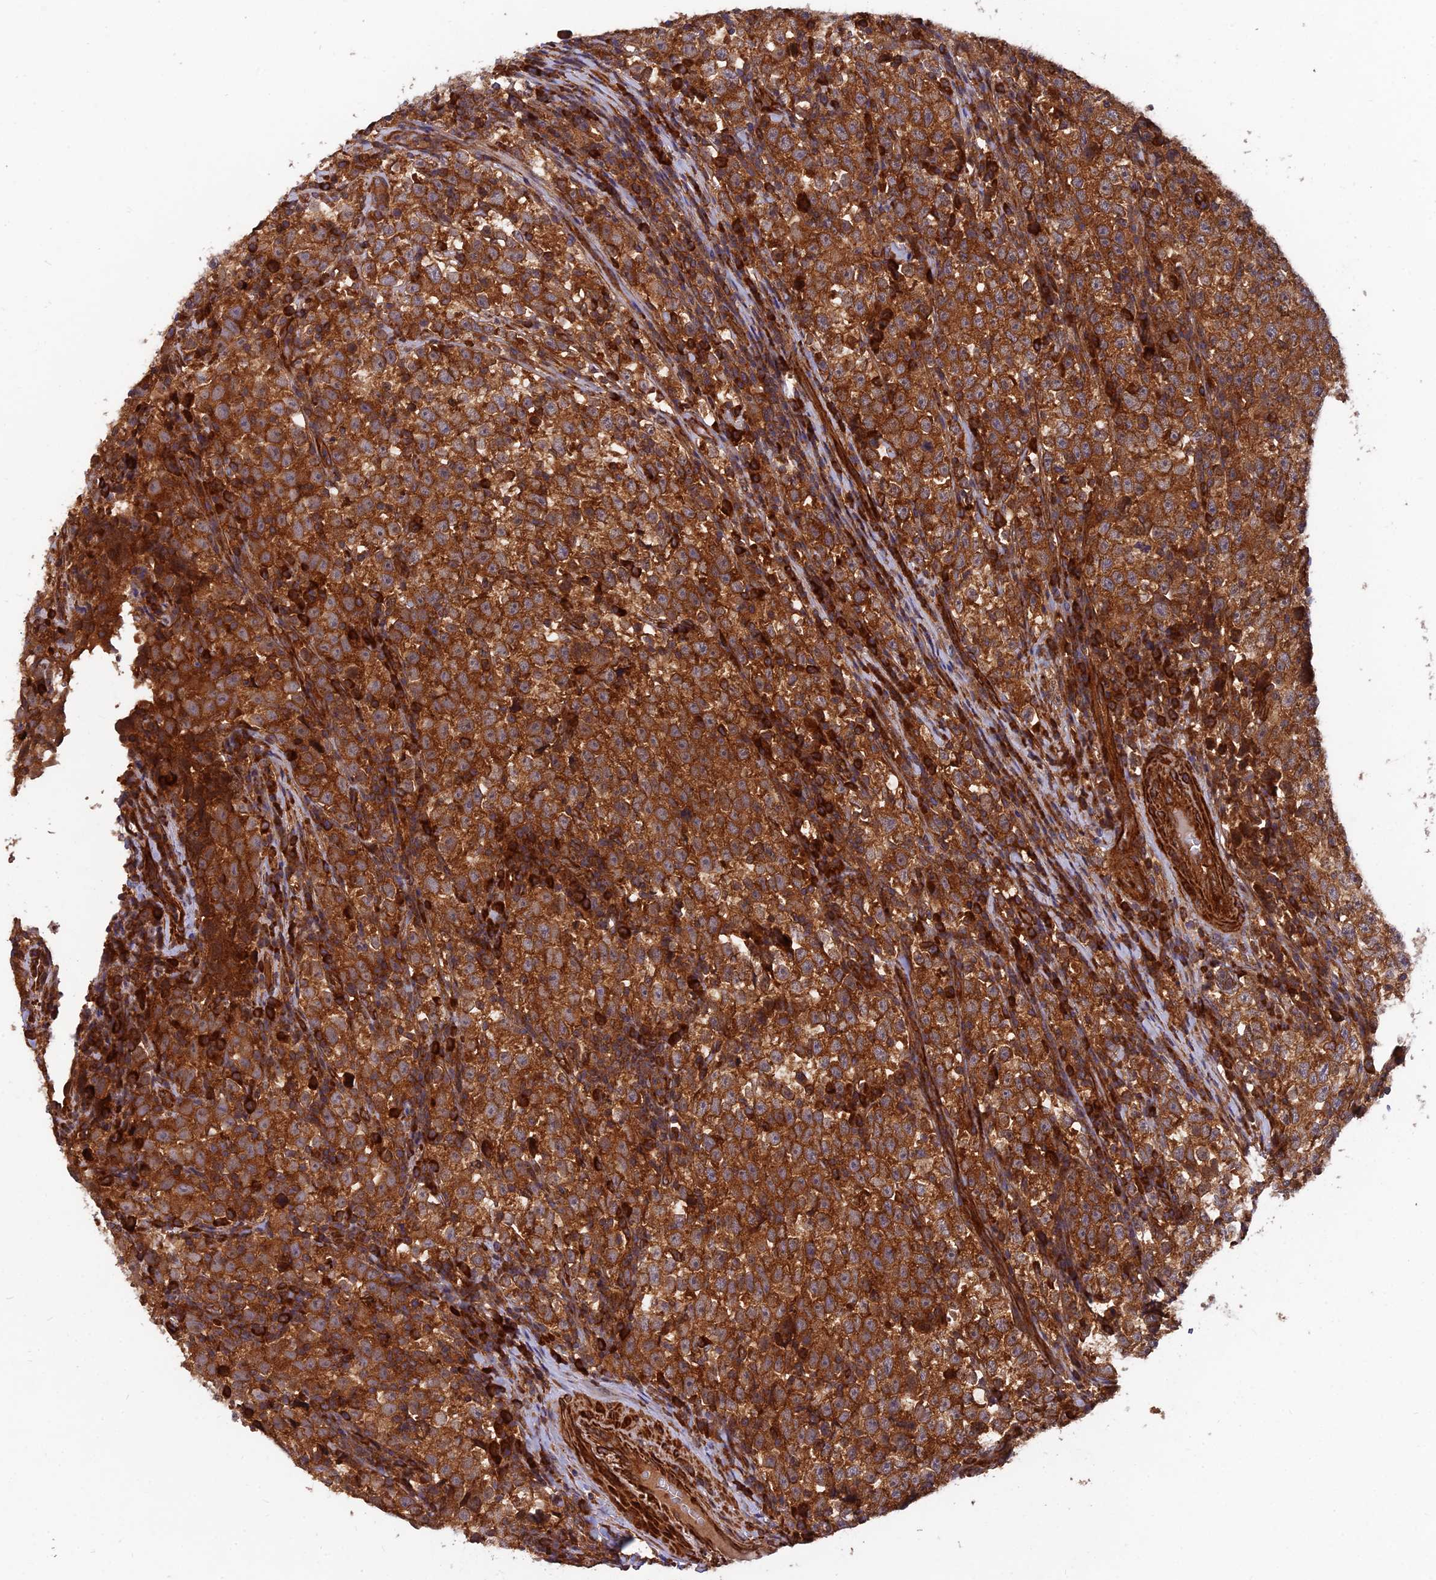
{"staining": {"intensity": "strong", "quantity": ">75%", "location": "cytoplasmic/membranous"}, "tissue": "testis cancer", "cell_type": "Tumor cells", "image_type": "cancer", "snomed": [{"axis": "morphology", "description": "Normal tissue, NOS"}, {"axis": "morphology", "description": "Seminoma, NOS"}, {"axis": "topography", "description": "Testis"}], "caption": "Protein expression analysis of testis seminoma demonstrates strong cytoplasmic/membranous staining in approximately >75% of tumor cells. The staining is performed using DAB brown chromogen to label protein expression. The nuclei are counter-stained blue using hematoxylin.", "gene": "RELCH", "patient": {"sex": "male", "age": 43}}